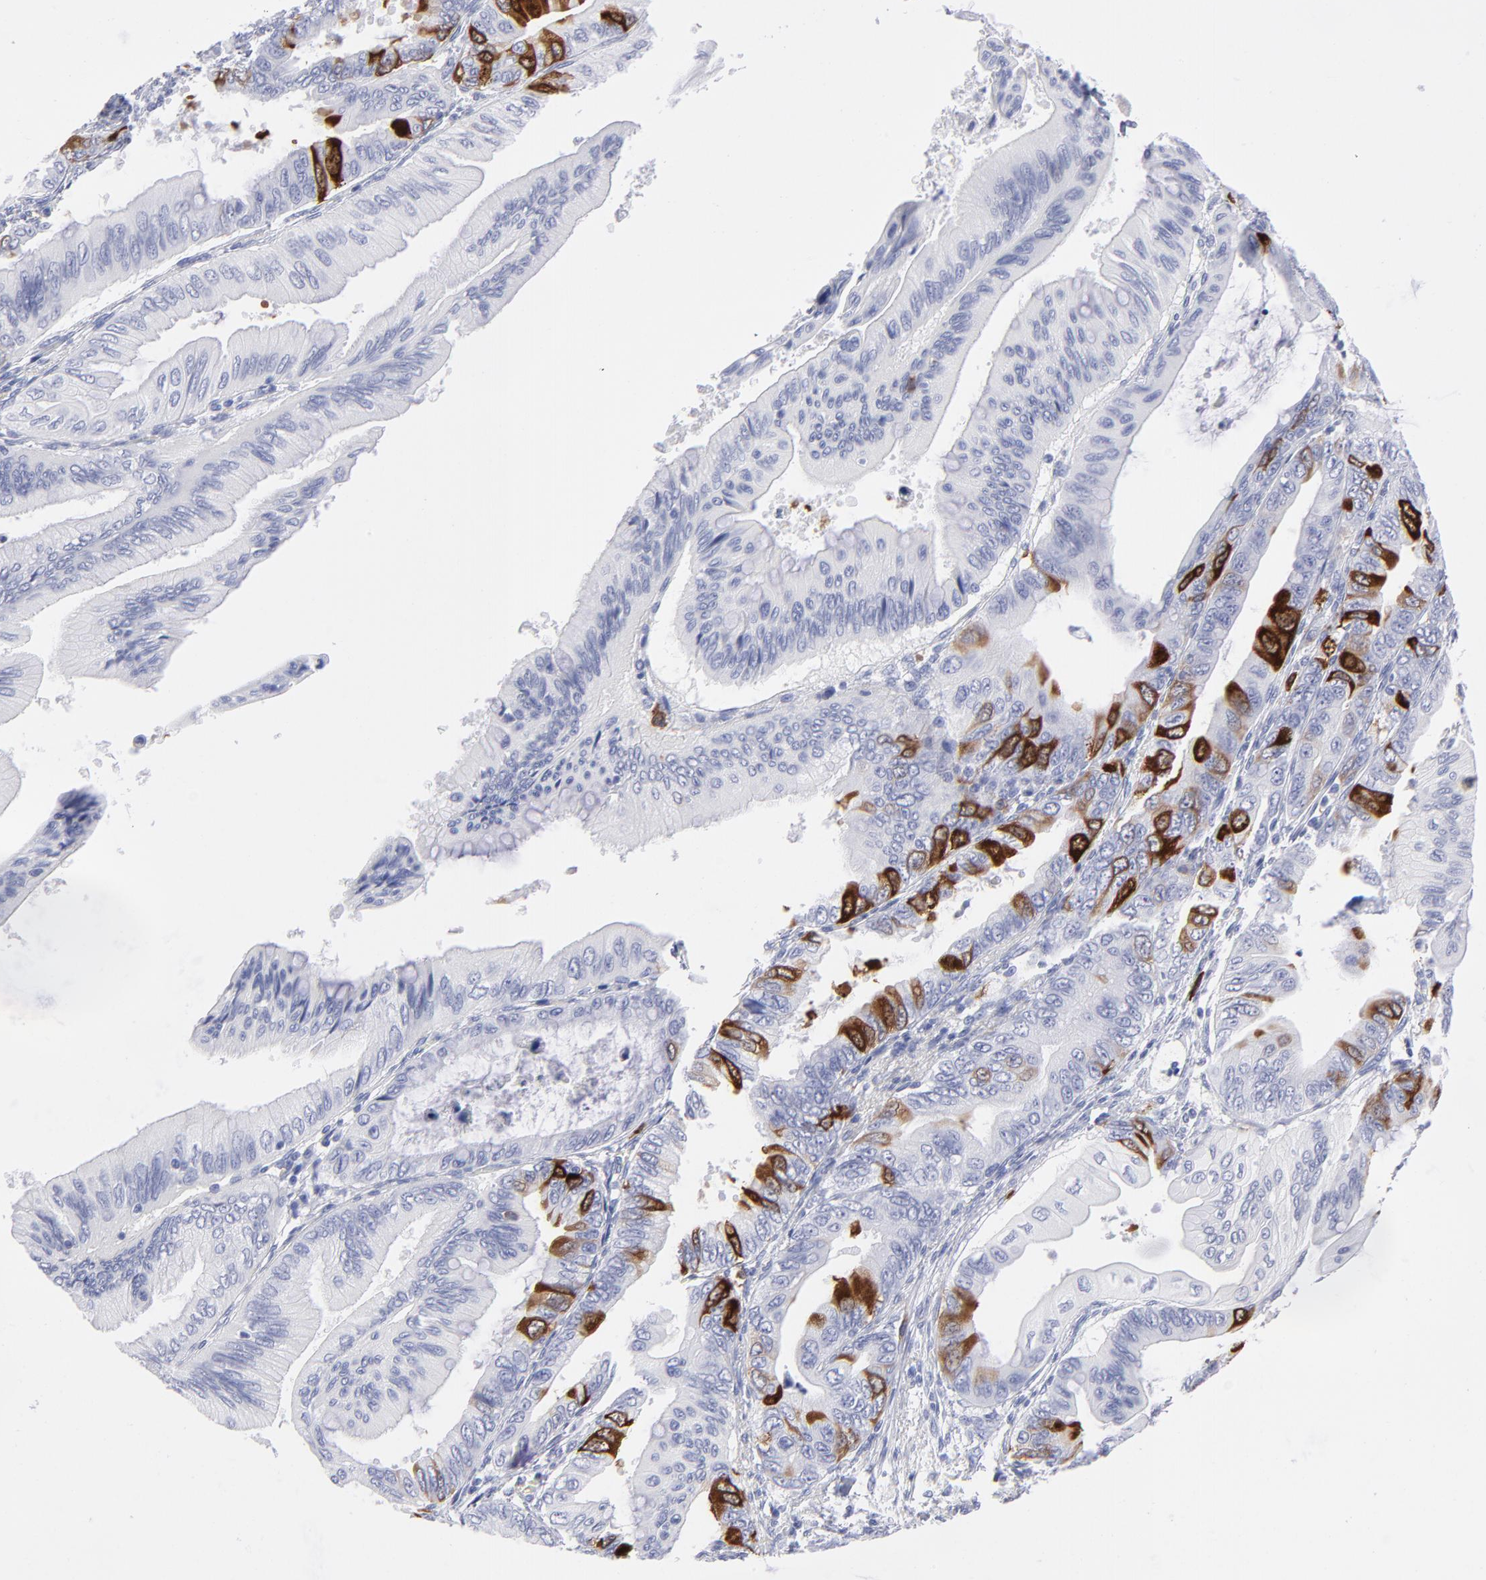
{"staining": {"intensity": "strong", "quantity": "<25%", "location": "cytoplasmic/membranous"}, "tissue": "pancreatic cancer", "cell_type": "Tumor cells", "image_type": "cancer", "snomed": [{"axis": "morphology", "description": "Adenocarcinoma, NOS"}, {"axis": "topography", "description": "Pancreas"}], "caption": "A high-resolution photomicrograph shows immunohistochemistry staining of pancreatic cancer, which displays strong cytoplasmic/membranous positivity in about <25% of tumor cells.", "gene": "CCNB1", "patient": {"sex": "female", "age": 66}}